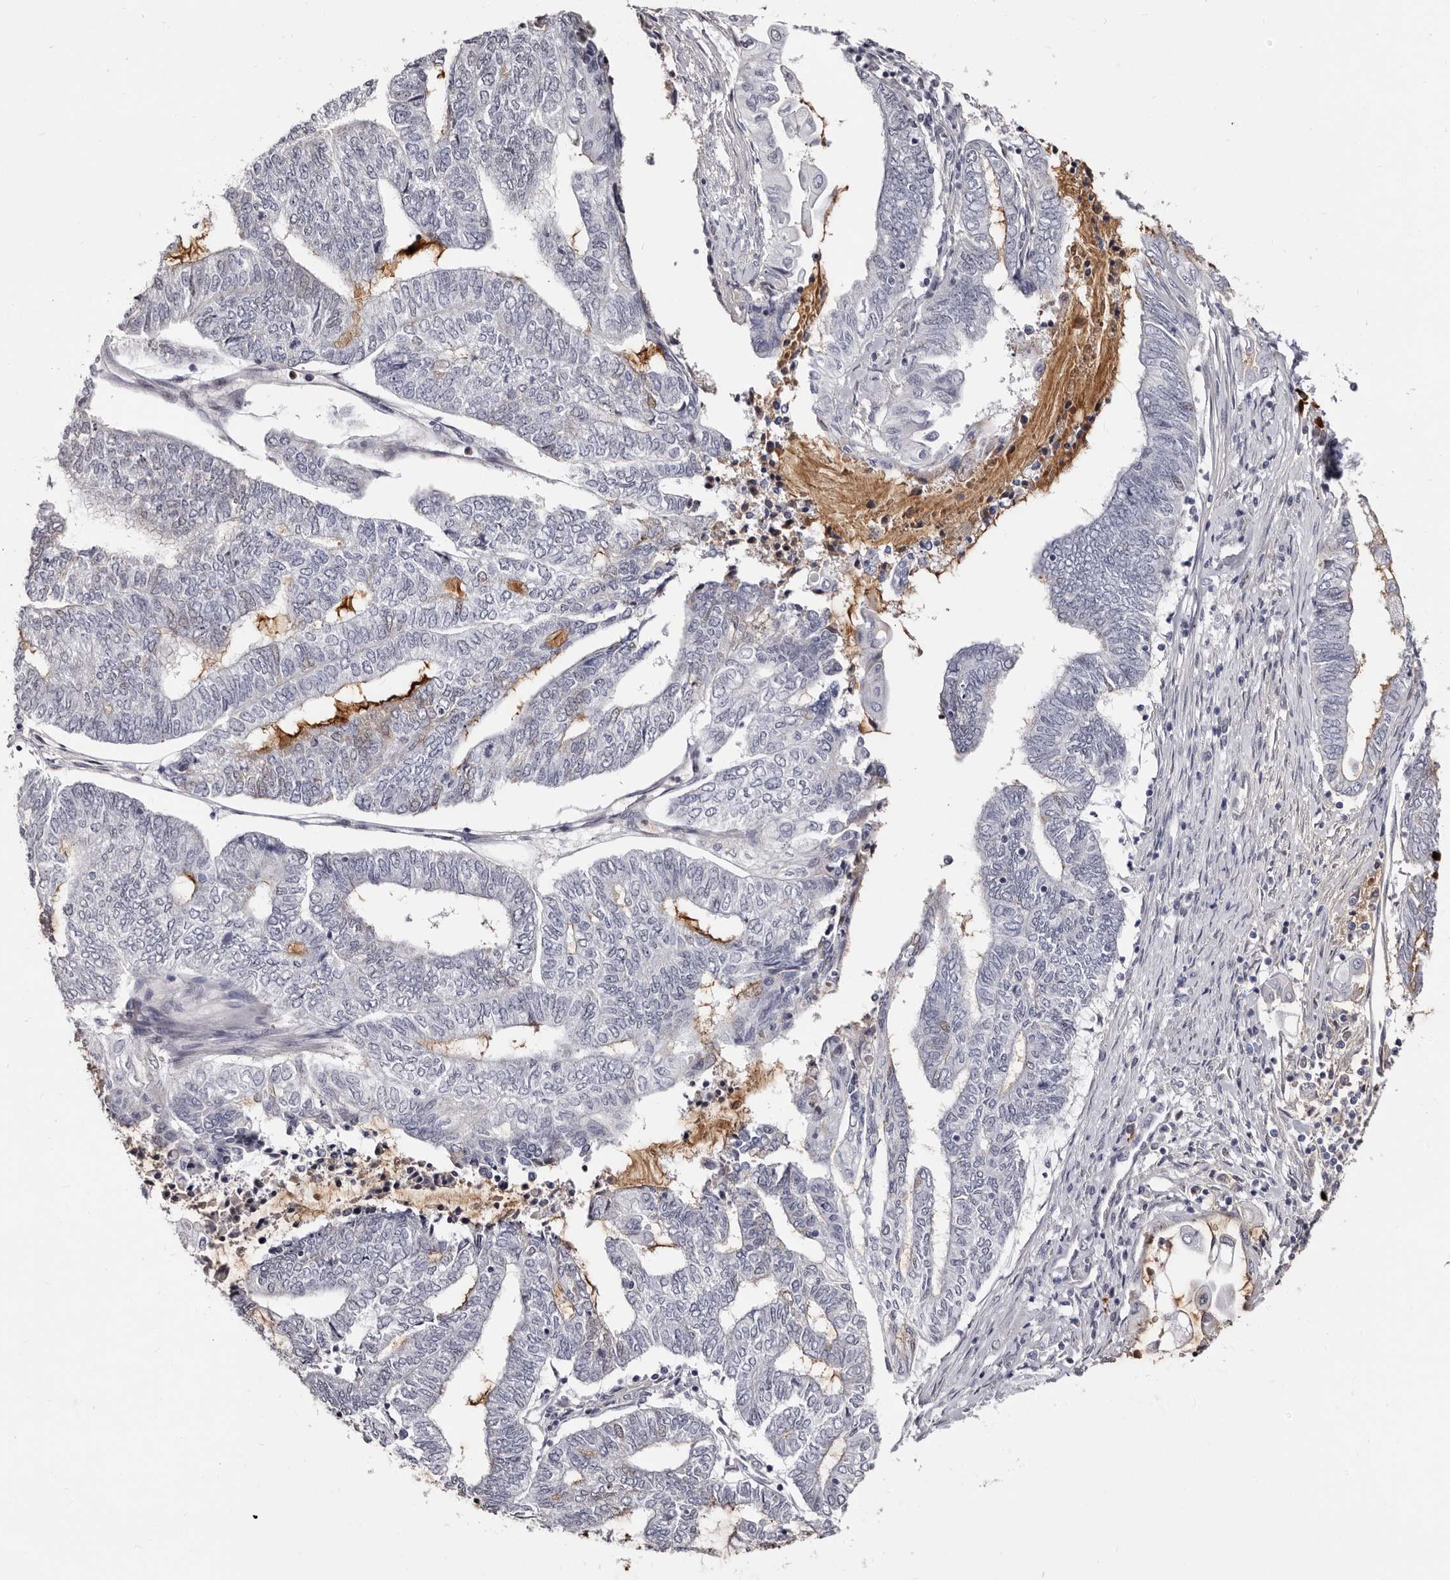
{"staining": {"intensity": "negative", "quantity": "none", "location": "none"}, "tissue": "endometrial cancer", "cell_type": "Tumor cells", "image_type": "cancer", "snomed": [{"axis": "morphology", "description": "Adenocarcinoma, NOS"}, {"axis": "topography", "description": "Uterus"}, {"axis": "topography", "description": "Endometrium"}], "caption": "The IHC image has no significant expression in tumor cells of adenocarcinoma (endometrial) tissue. (Brightfield microscopy of DAB (3,3'-diaminobenzidine) IHC at high magnification).", "gene": "TBC1D22B", "patient": {"sex": "female", "age": 70}}